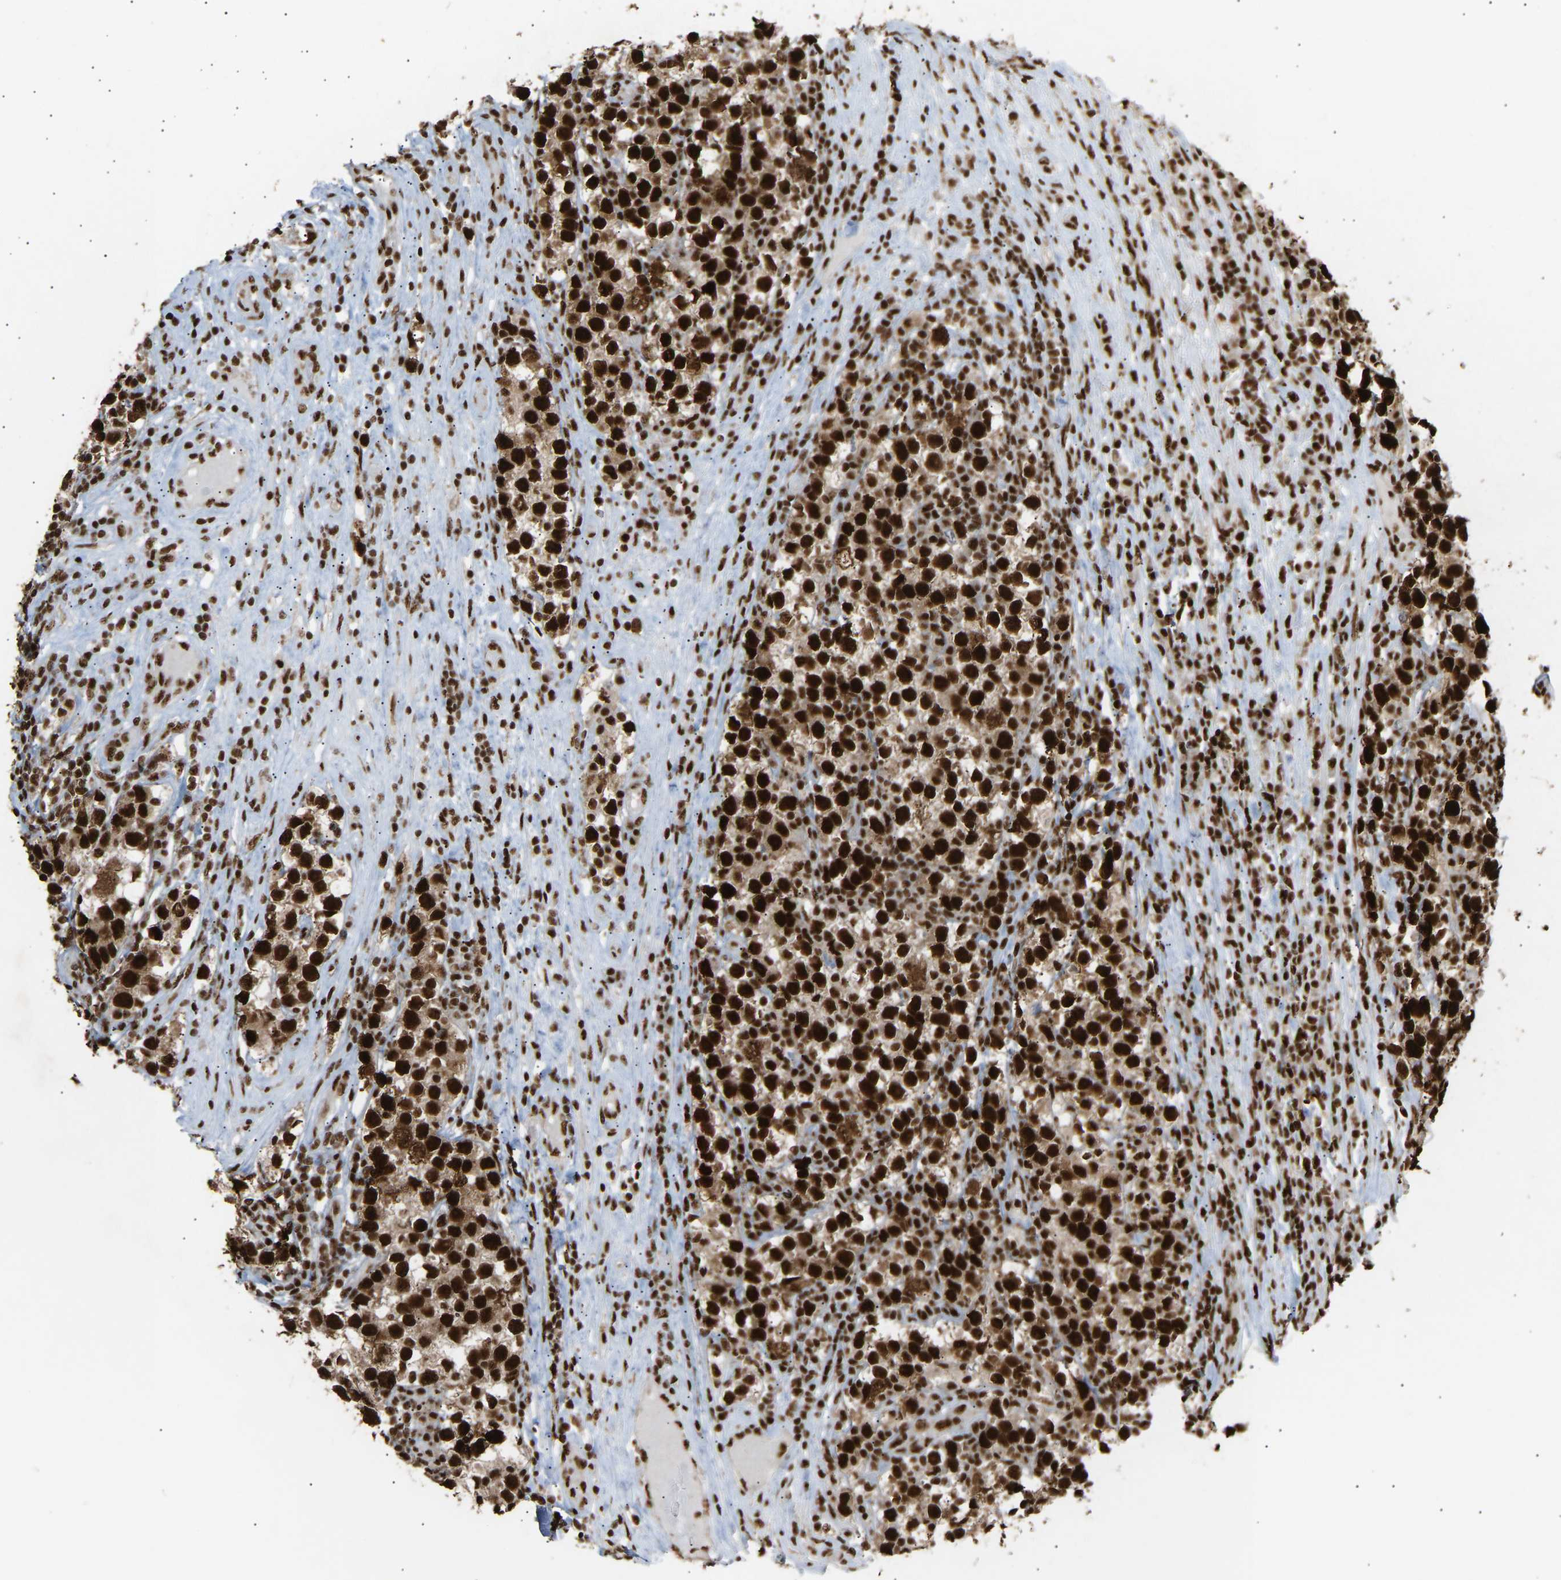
{"staining": {"intensity": "strong", "quantity": ">75%", "location": "nuclear"}, "tissue": "testis cancer", "cell_type": "Tumor cells", "image_type": "cancer", "snomed": [{"axis": "morphology", "description": "Normal tissue, NOS"}, {"axis": "morphology", "description": "Seminoma, NOS"}, {"axis": "topography", "description": "Testis"}], "caption": "Immunohistochemistry (IHC) staining of testis cancer (seminoma), which exhibits high levels of strong nuclear expression in approximately >75% of tumor cells indicating strong nuclear protein staining. The staining was performed using DAB (brown) for protein detection and nuclei were counterstained in hematoxylin (blue).", "gene": "ALYREF", "patient": {"sex": "male", "age": 43}}